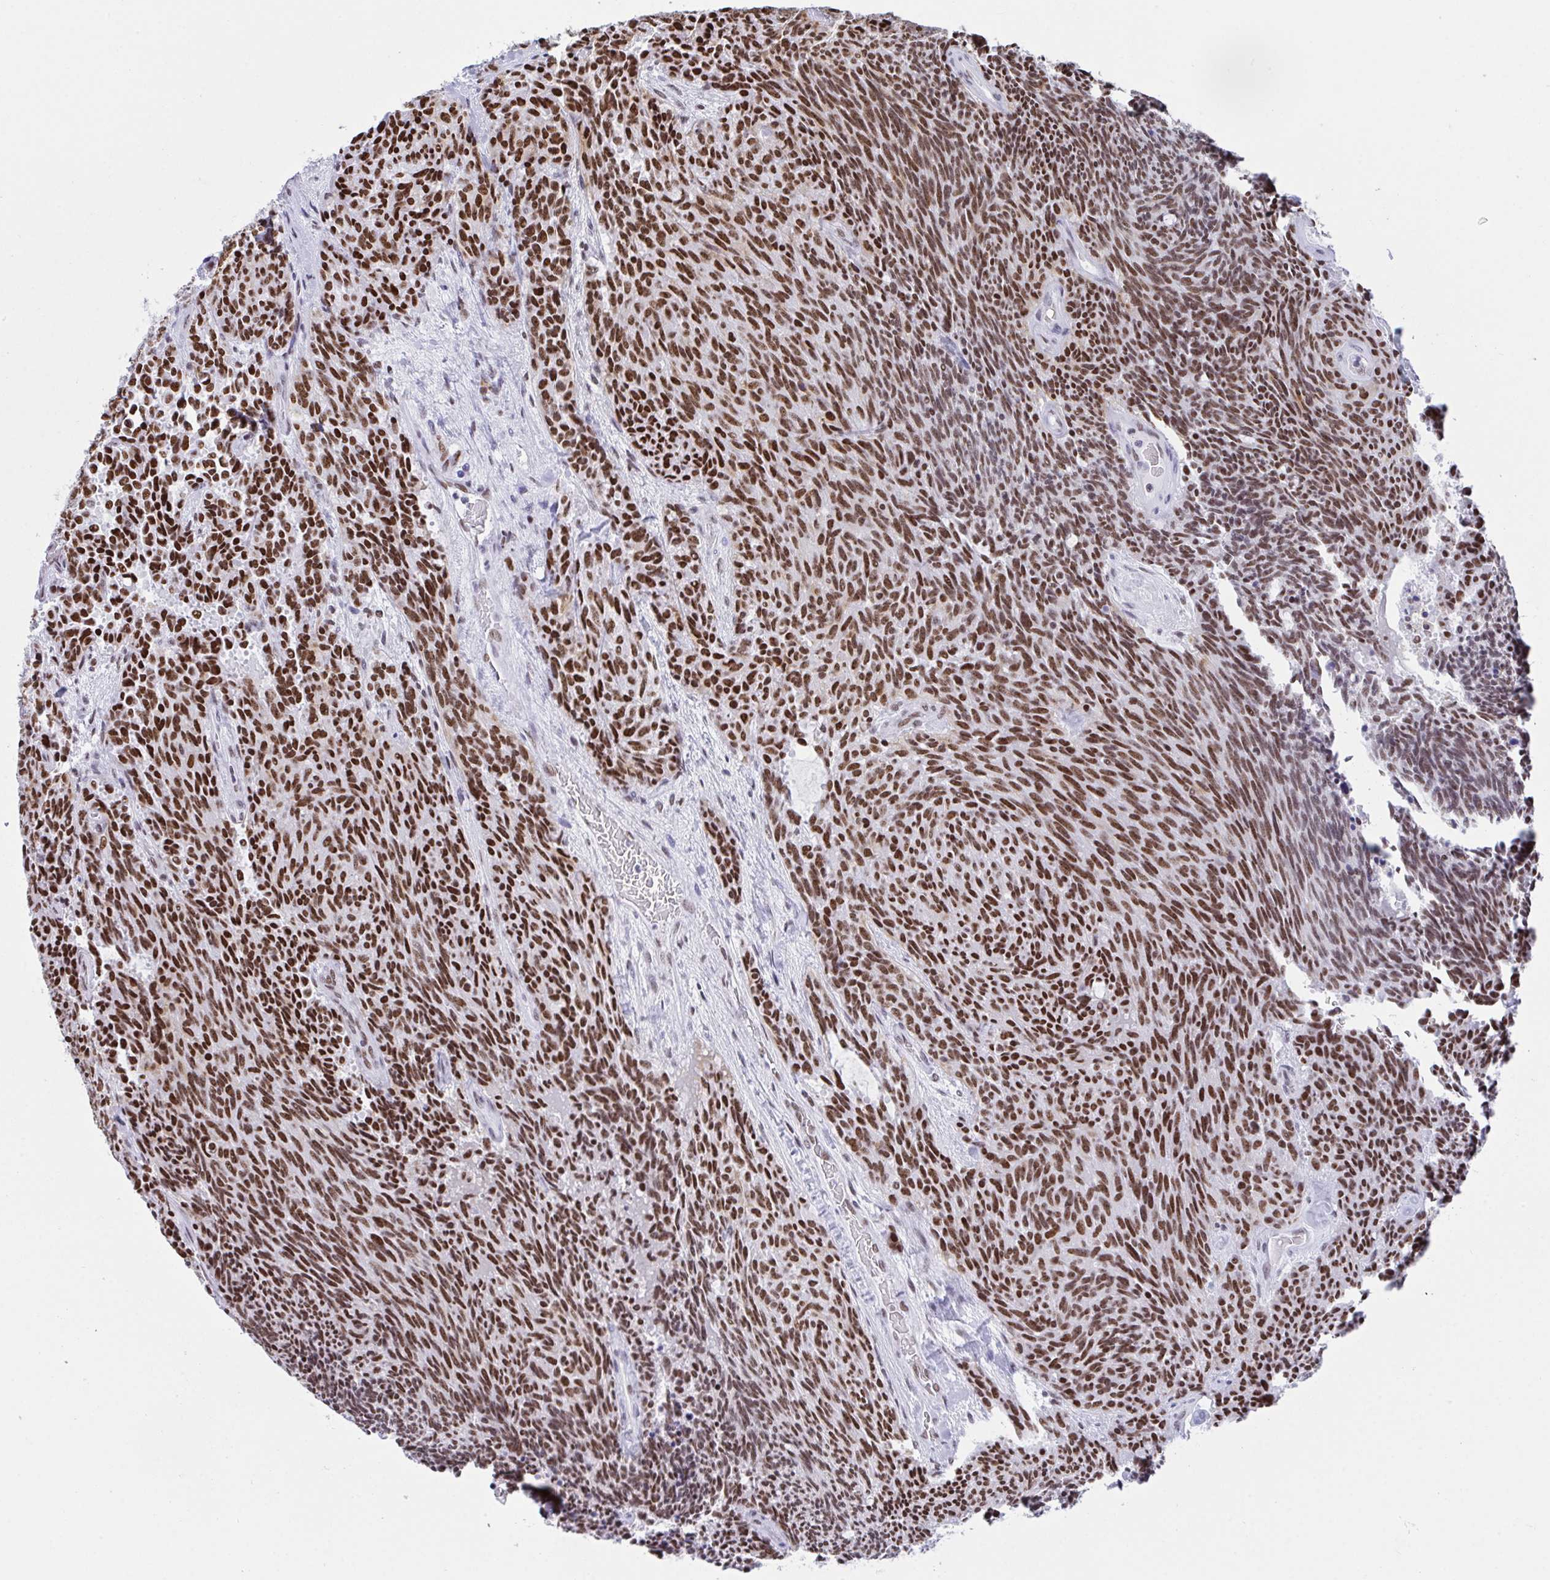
{"staining": {"intensity": "strong", "quantity": ">75%", "location": "nuclear"}, "tissue": "carcinoid", "cell_type": "Tumor cells", "image_type": "cancer", "snomed": [{"axis": "morphology", "description": "Carcinoid, malignant, NOS"}, {"axis": "topography", "description": "Pancreas"}], "caption": "Strong nuclear protein positivity is identified in about >75% of tumor cells in carcinoid. (Stains: DAB (3,3'-diaminobenzidine) in brown, nuclei in blue, Microscopy: brightfield microscopy at high magnification).", "gene": "DDX52", "patient": {"sex": "female", "age": 54}}